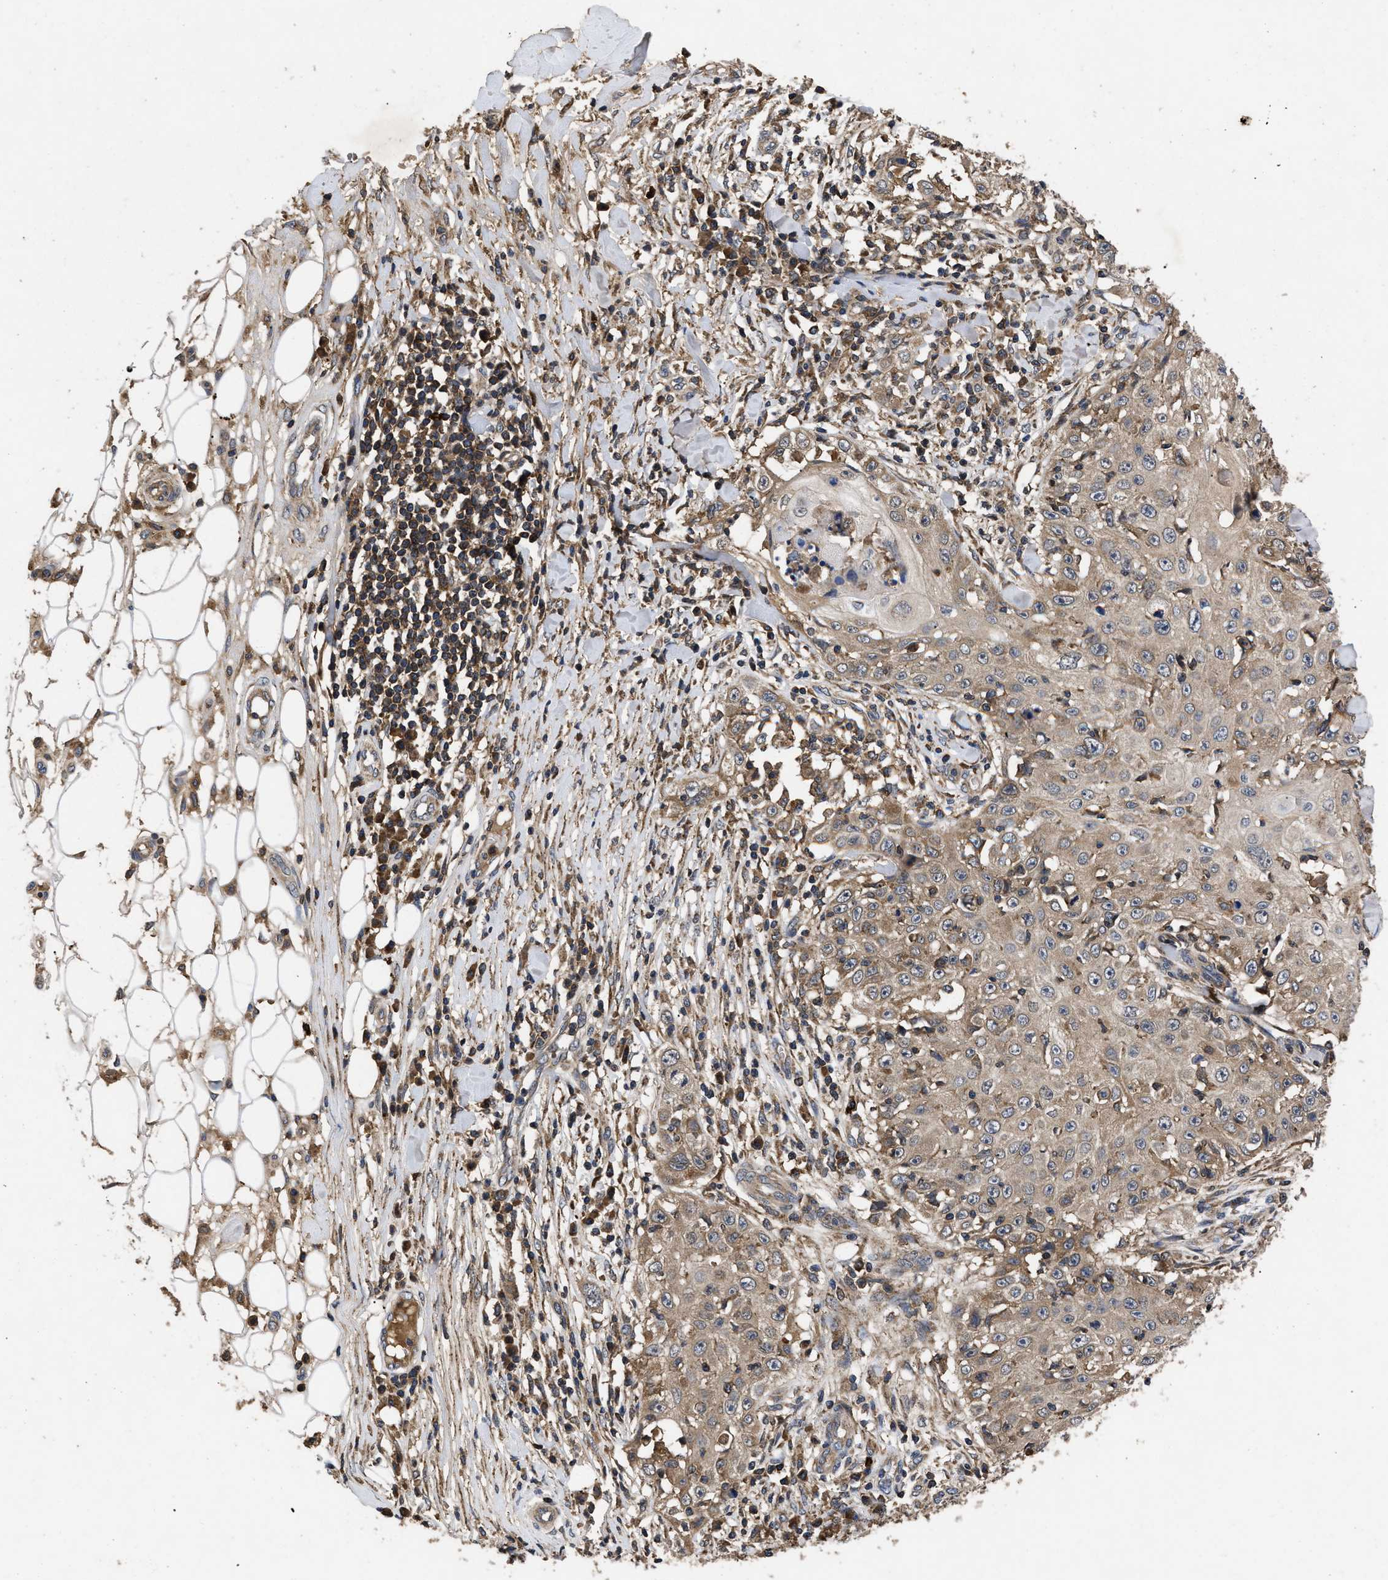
{"staining": {"intensity": "weak", "quantity": ">75%", "location": "cytoplasmic/membranous"}, "tissue": "skin cancer", "cell_type": "Tumor cells", "image_type": "cancer", "snomed": [{"axis": "morphology", "description": "Squamous cell carcinoma, NOS"}, {"axis": "topography", "description": "Skin"}], "caption": "A brown stain highlights weak cytoplasmic/membranous staining of a protein in human skin squamous cell carcinoma tumor cells.", "gene": "LRRC3", "patient": {"sex": "male", "age": 86}}